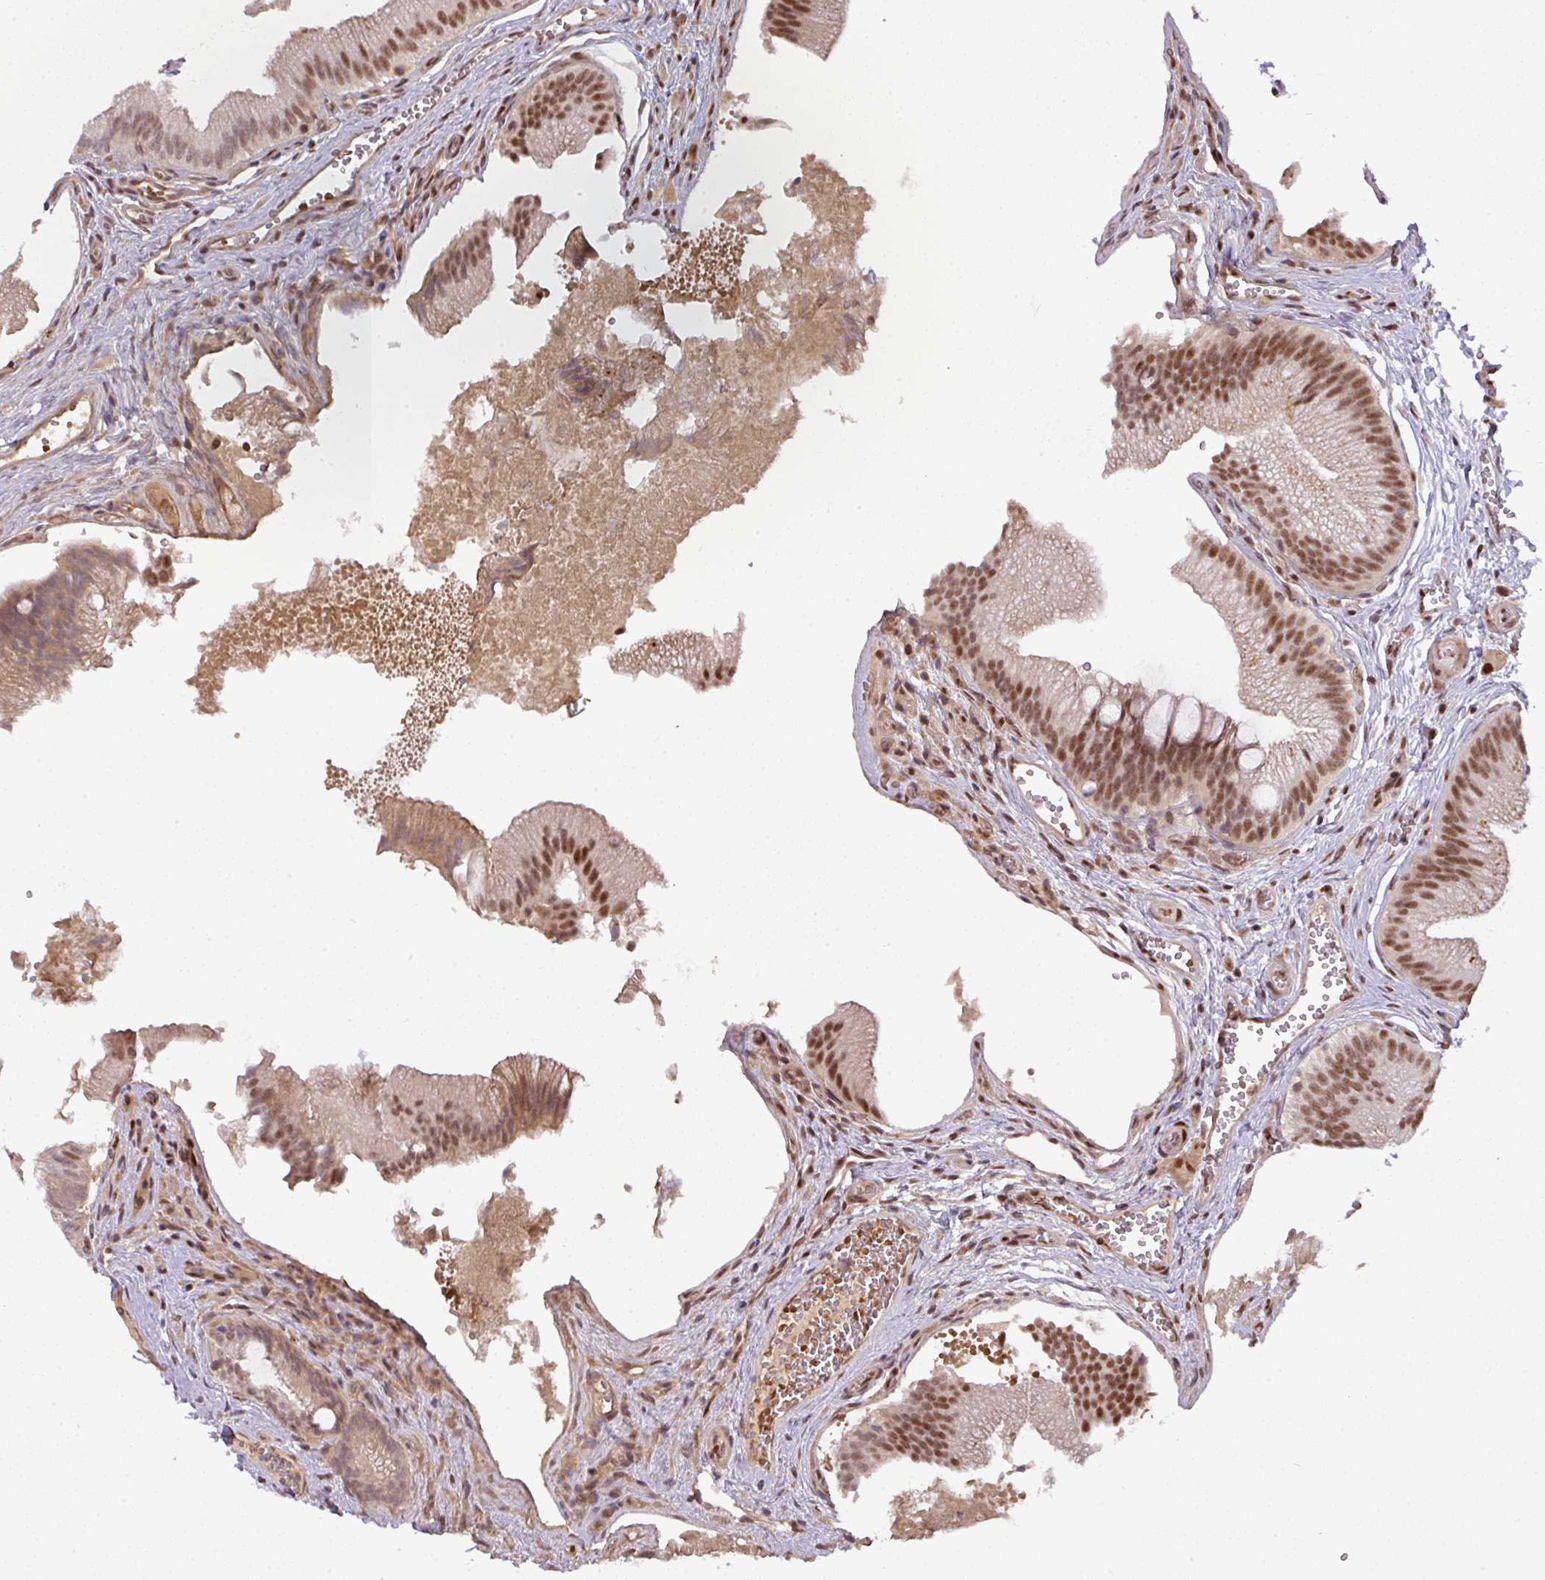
{"staining": {"intensity": "strong", "quantity": ">75%", "location": "cytoplasmic/membranous,nuclear"}, "tissue": "gallbladder", "cell_type": "Glandular cells", "image_type": "normal", "snomed": [{"axis": "morphology", "description": "Normal tissue, NOS"}, {"axis": "topography", "description": "Gallbladder"}], "caption": "DAB (3,3'-diaminobenzidine) immunohistochemical staining of benign gallbladder reveals strong cytoplasmic/membranous,nuclear protein positivity in approximately >75% of glandular cells.", "gene": "CIC", "patient": {"sex": "male", "age": 17}}